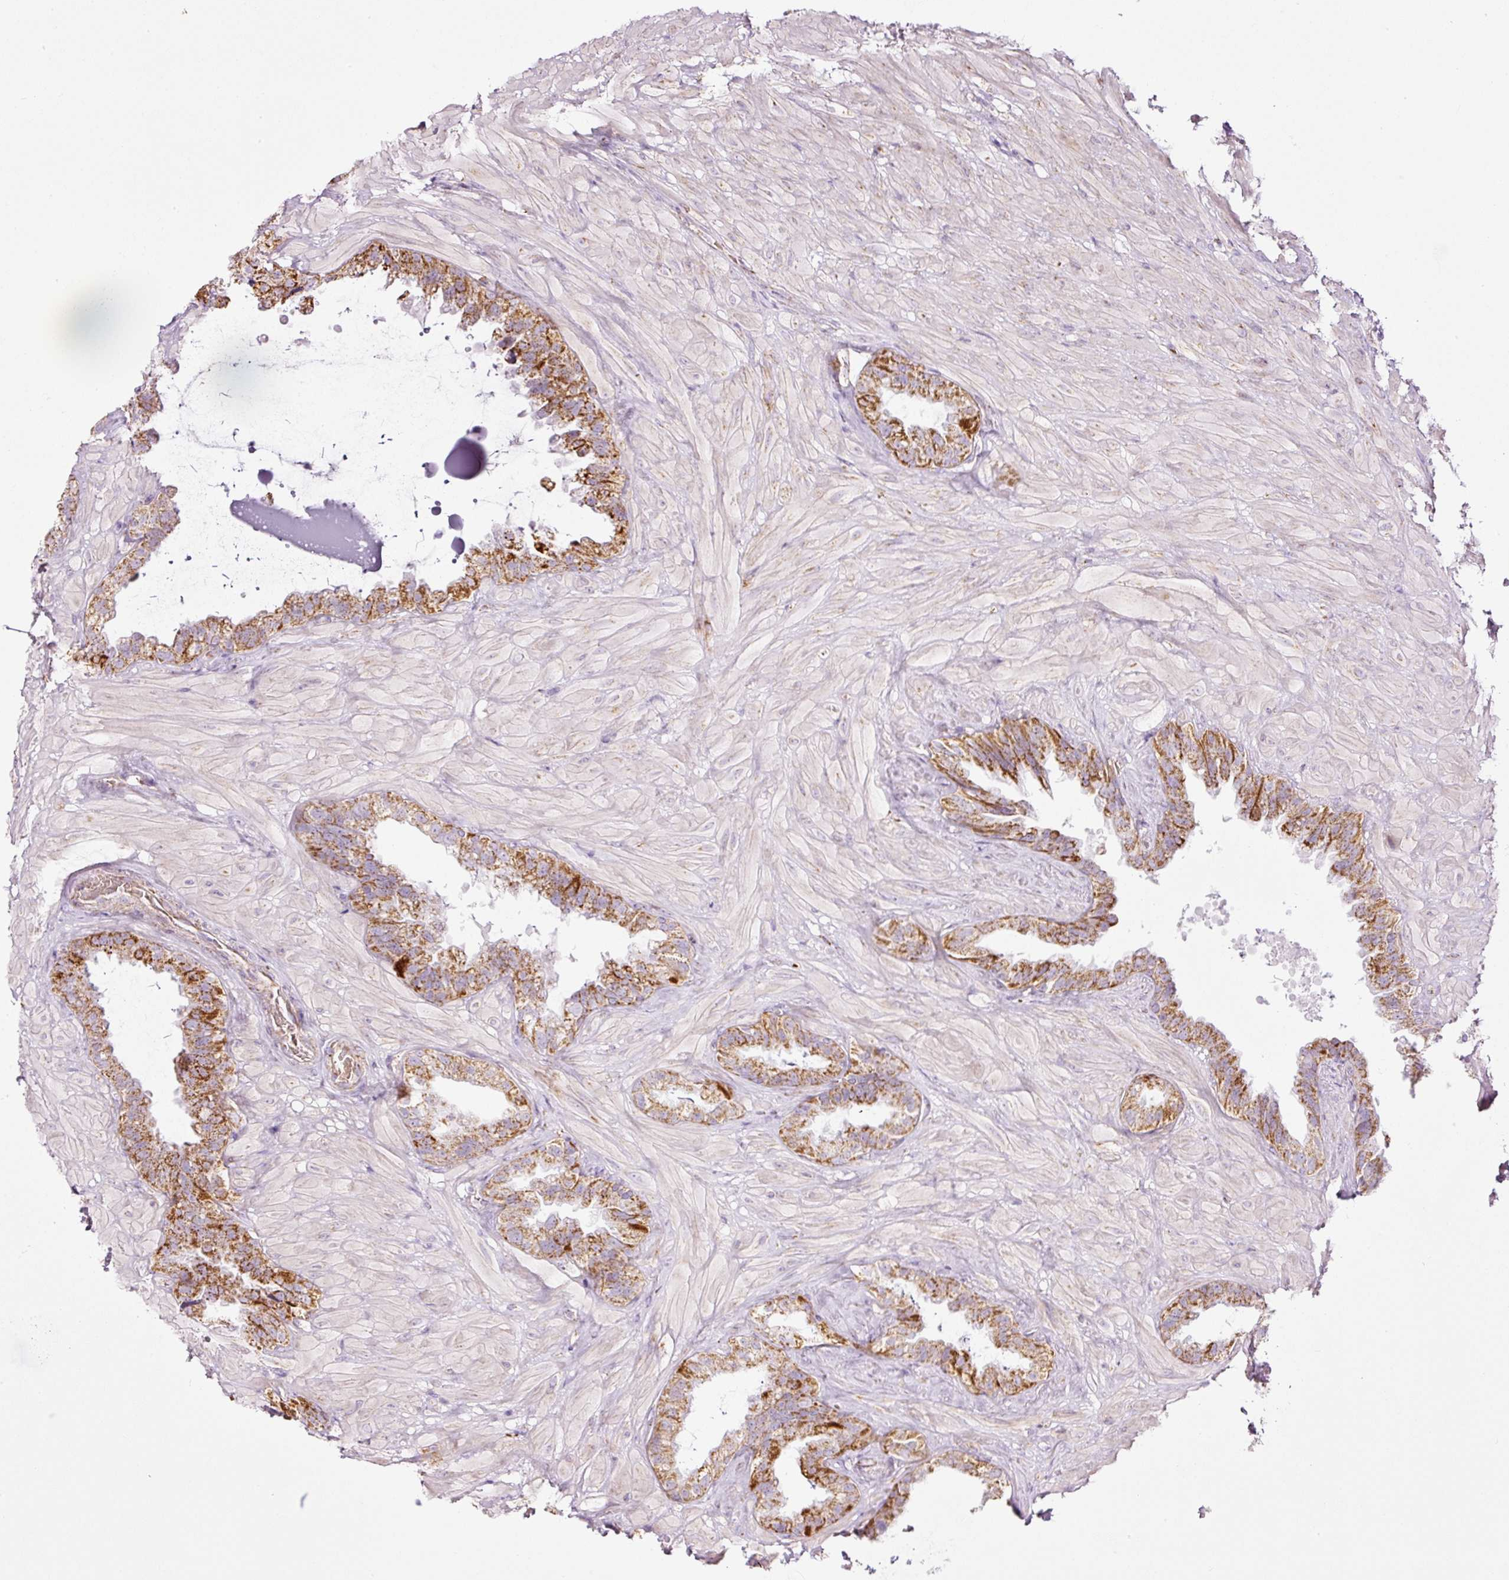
{"staining": {"intensity": "moderate", "quantity": ">75%", "location": "cytoplasmic/membranous"}, "tissue": "seminal vesicle", "cell_type": "Glandular cells", "image_type": "normal", "snomed": [{"axis": "morphology", "description": "Normal tissue, NOS"}, {"axis": "topography", "description": "Seminal veicle"}, {"axis": "topography", "description": "Peripheral nerve tissue"}], "caption": "DAB (3,3'-diaminobenzidine) immunohistochemical staining of benign seminal vesicle displays moderate cytoplasmic/membranous protein staining in approximately >75% of glandular cells.", "gene": "SDHA", "patient": {"sex": "male", "age": 76}}